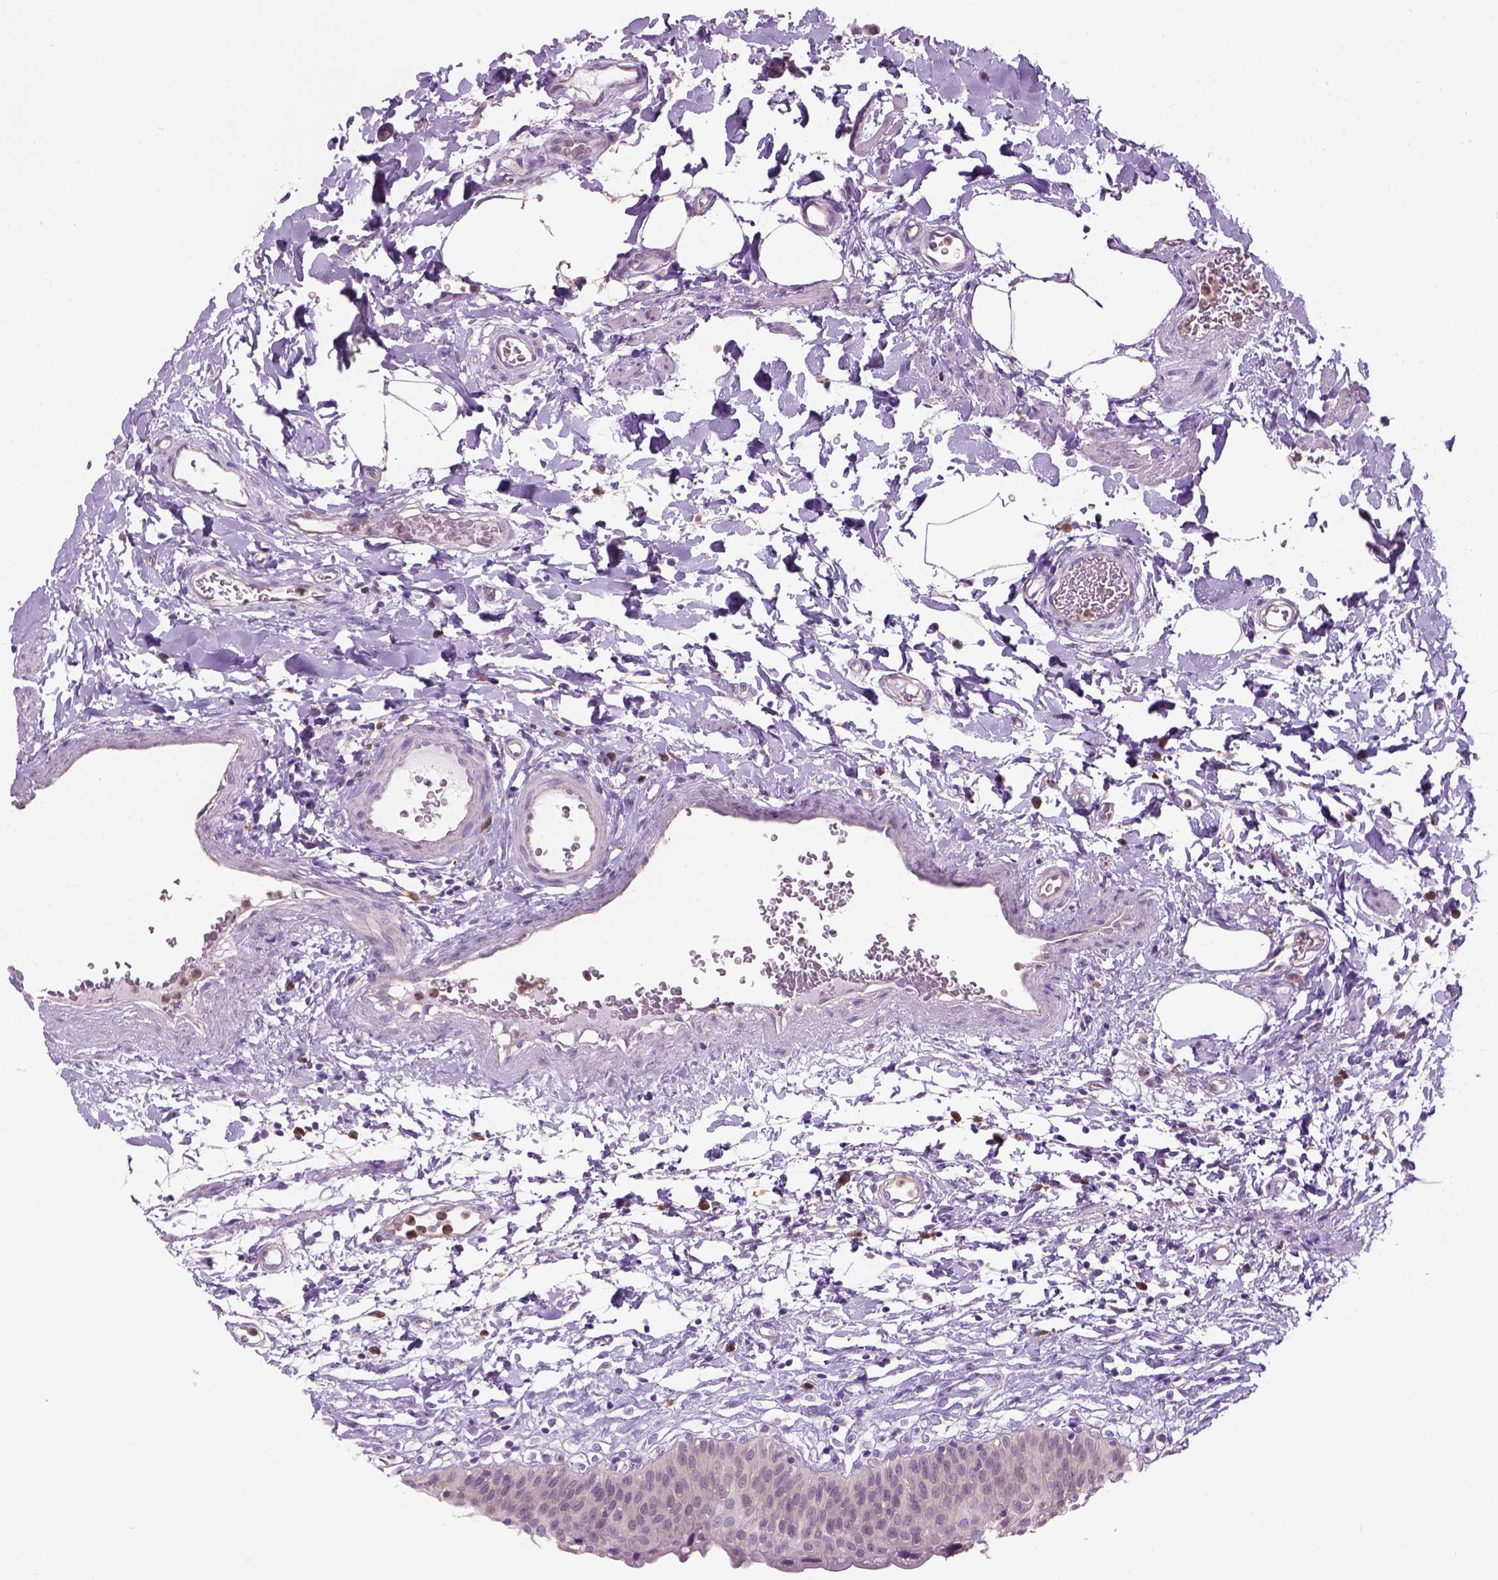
{"staining": {"intensity": "negative", "quantity": "none", "location": "none"}, "tissue": "urinary bladder", "cell_type": "Urothelial cells", "image_type": "normal", "snomed": [{"axis": "morphology", "description": "Normal tissue, NOS"}, {"axis": "topography", "description": "Urinary bladder"}], "caption": "Immunohistochemical staining of normal urinary bladder shows no significant expression in urothelial cells.", "gene": "CD84", "patient": {"sex": "male", "age": 55}}